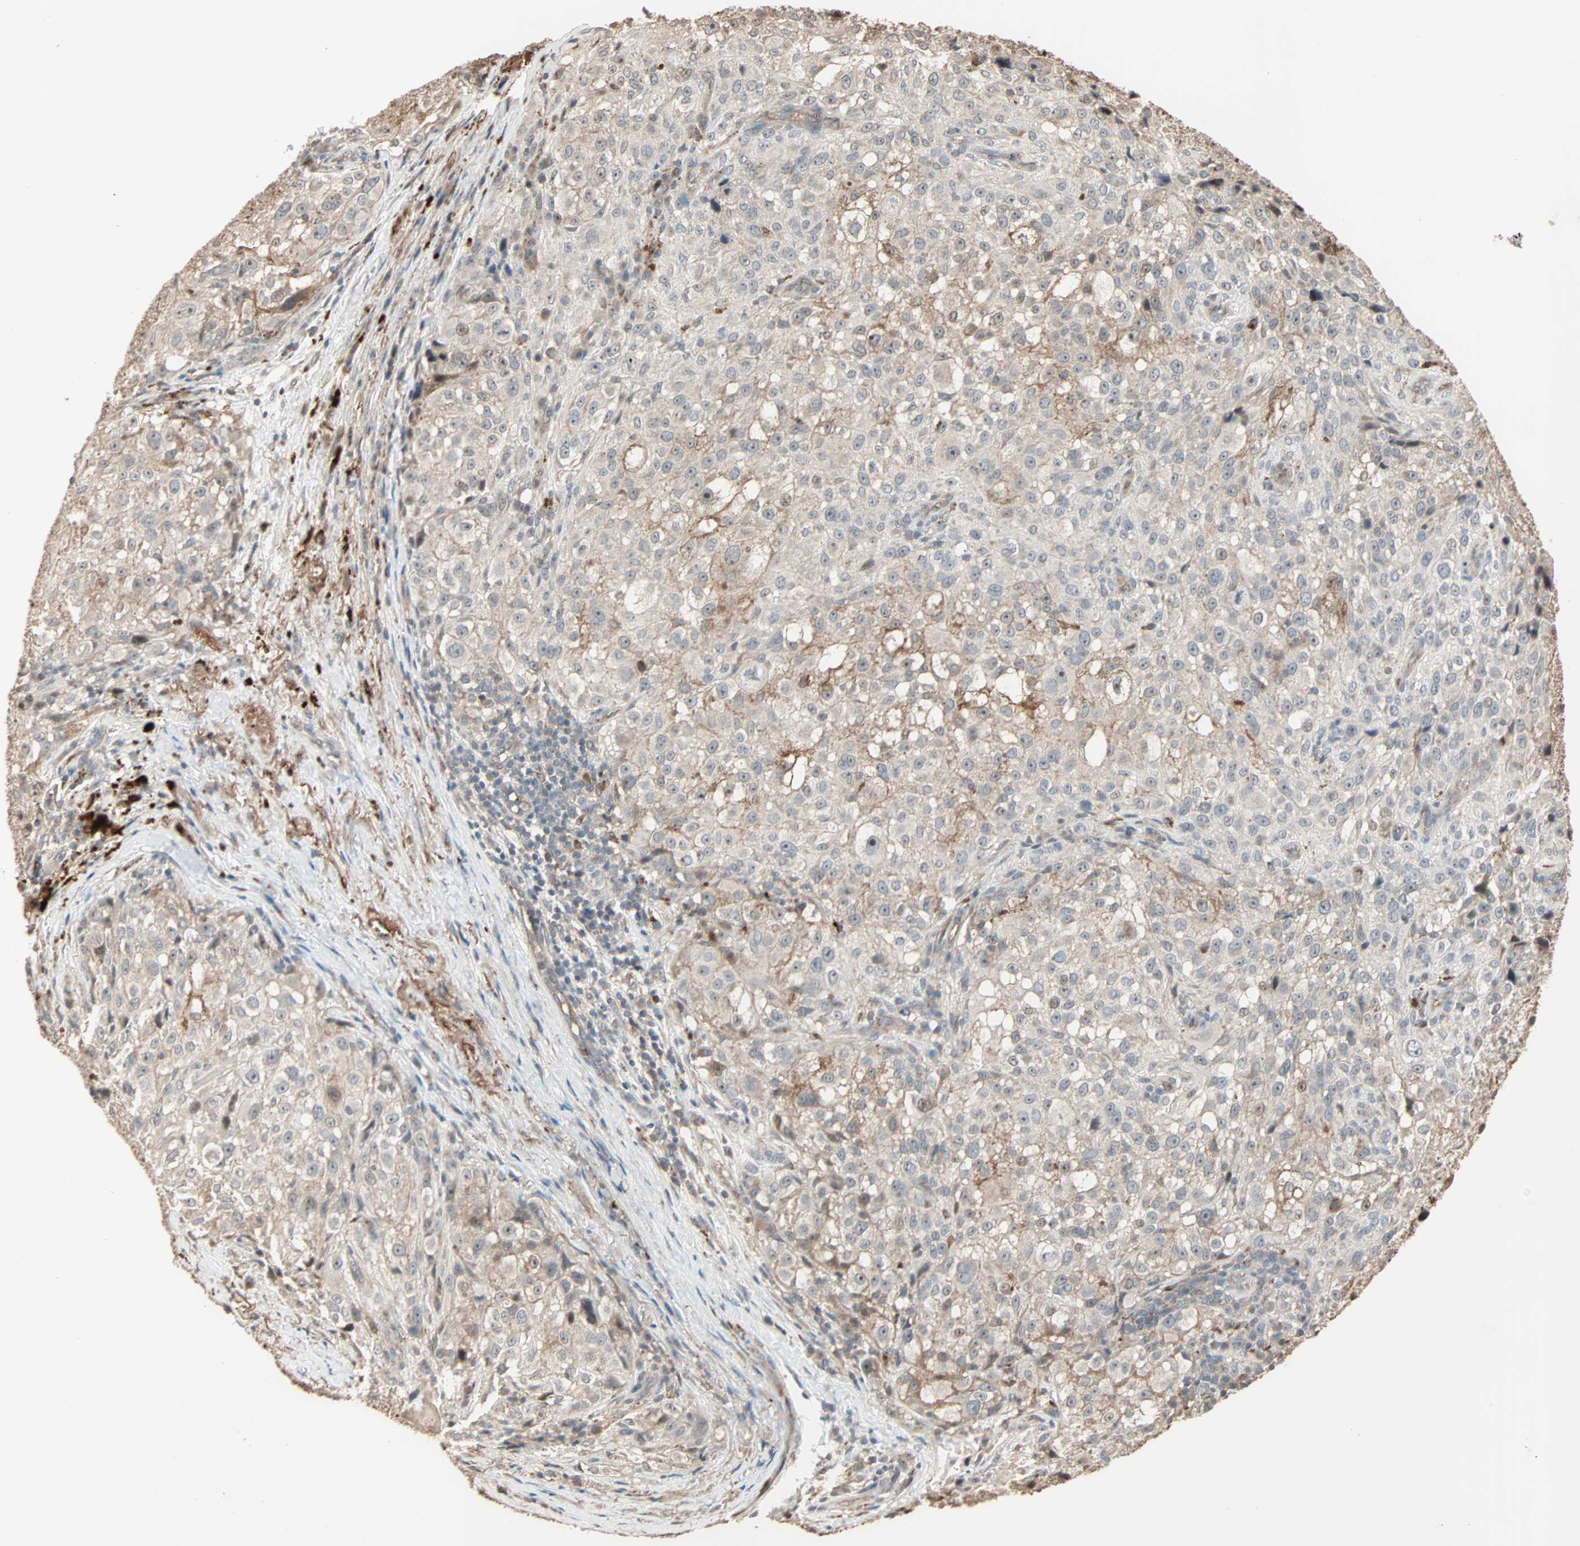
{"staining": {"intensity": "weak", "quantity": "<25%", "location": "cytoplasmic/membranous"}, "tissue": "melanoma", "cell_type": "Tumor cells", "image_type": "cancer", "snomed": [{"axis": "morphology", "description": "Necrosis, NOS"}, {"axis": "morphology", "description": "Malignant melanoma, NOS"}, {"axis": "topography", "description": "Skin"}], "caption": "The micrograph reveals no staining of tumor cells in malignant melanoma.", "gene": "CALCRL", "patient": {"sex": "female", "age": 87}}